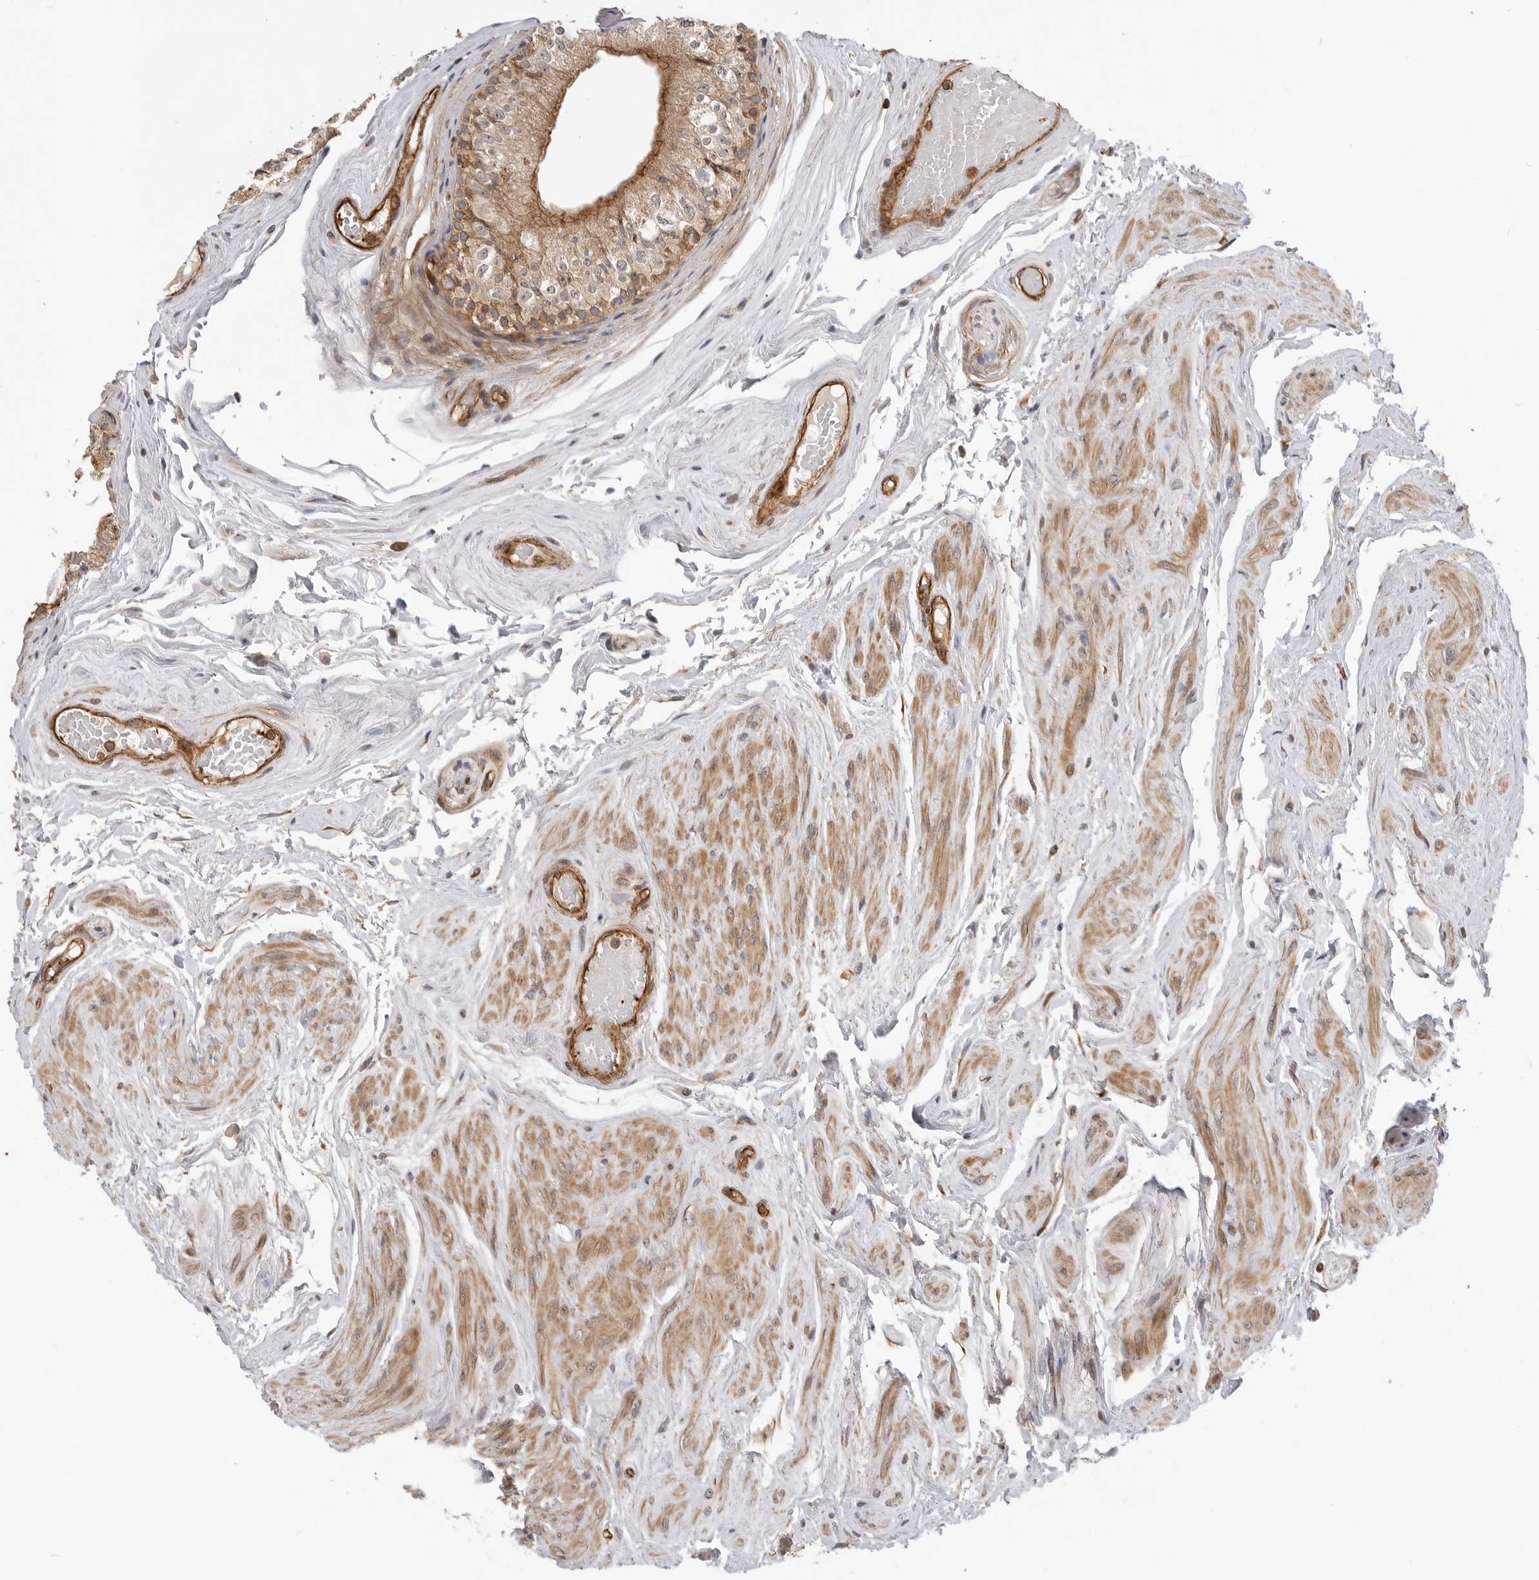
{"staining": {"intensity": "moderate", "quantity": ">75%", "location": "cytoplasmic/membranous"}, "tissue": "epididymis", "cell_type": "Glandular cells", "image_type": "normal", "snomed": [{"axis": "morphology", "description": "Normal tissue, NOS"}, {"axis": "topography", "description": "Epididymis"}], "caption": "This photomicrograph demonstrates immunohistochemistry staining of unremarkable epididymis, with medium moderate cytoplasmic/membranous staining in approximately >75% of glandular cells.", "gene": "GPATCH2", "patient": {"sex": "male", "age": 79}}